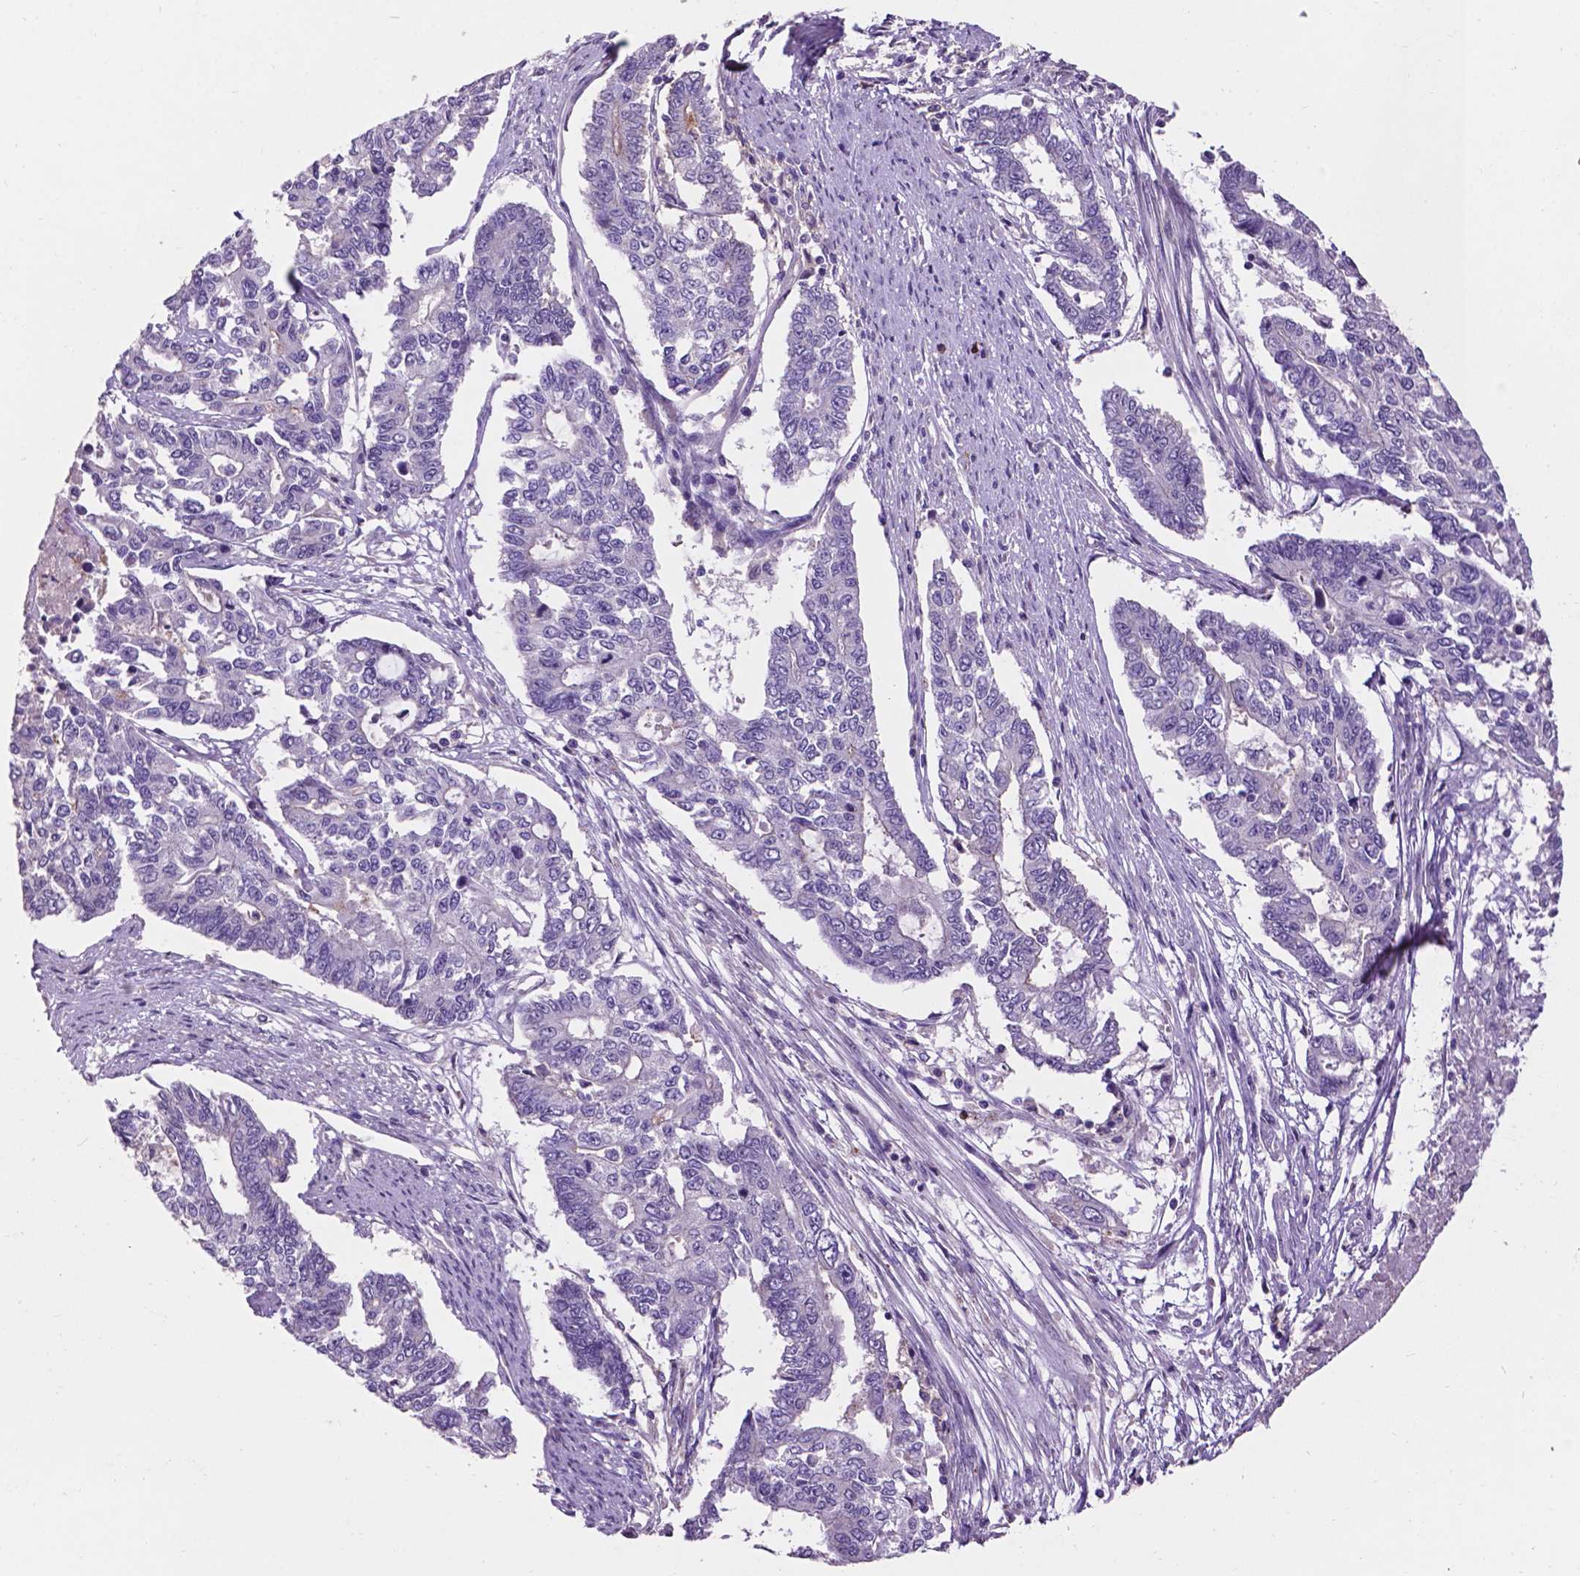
{"staining": {"intensity": "negative", "quantity": "none", "location": "none"}, "tissue": "endometrial cancer", "cell_type": "Tumor cells", "image_type": "cancer", "snomed": [{"axis": "morphology", "description": "Adenocarcinoma, NOS"}, {"axis": "topography", "description": "Uterus"}], "caption": "Photomicrograph shows no protein positivity in tumor cells of endometrial adenocarcinoma tissue.", "gene": "PLSCR1", "patient": {"sex": "female", "age": 59}}